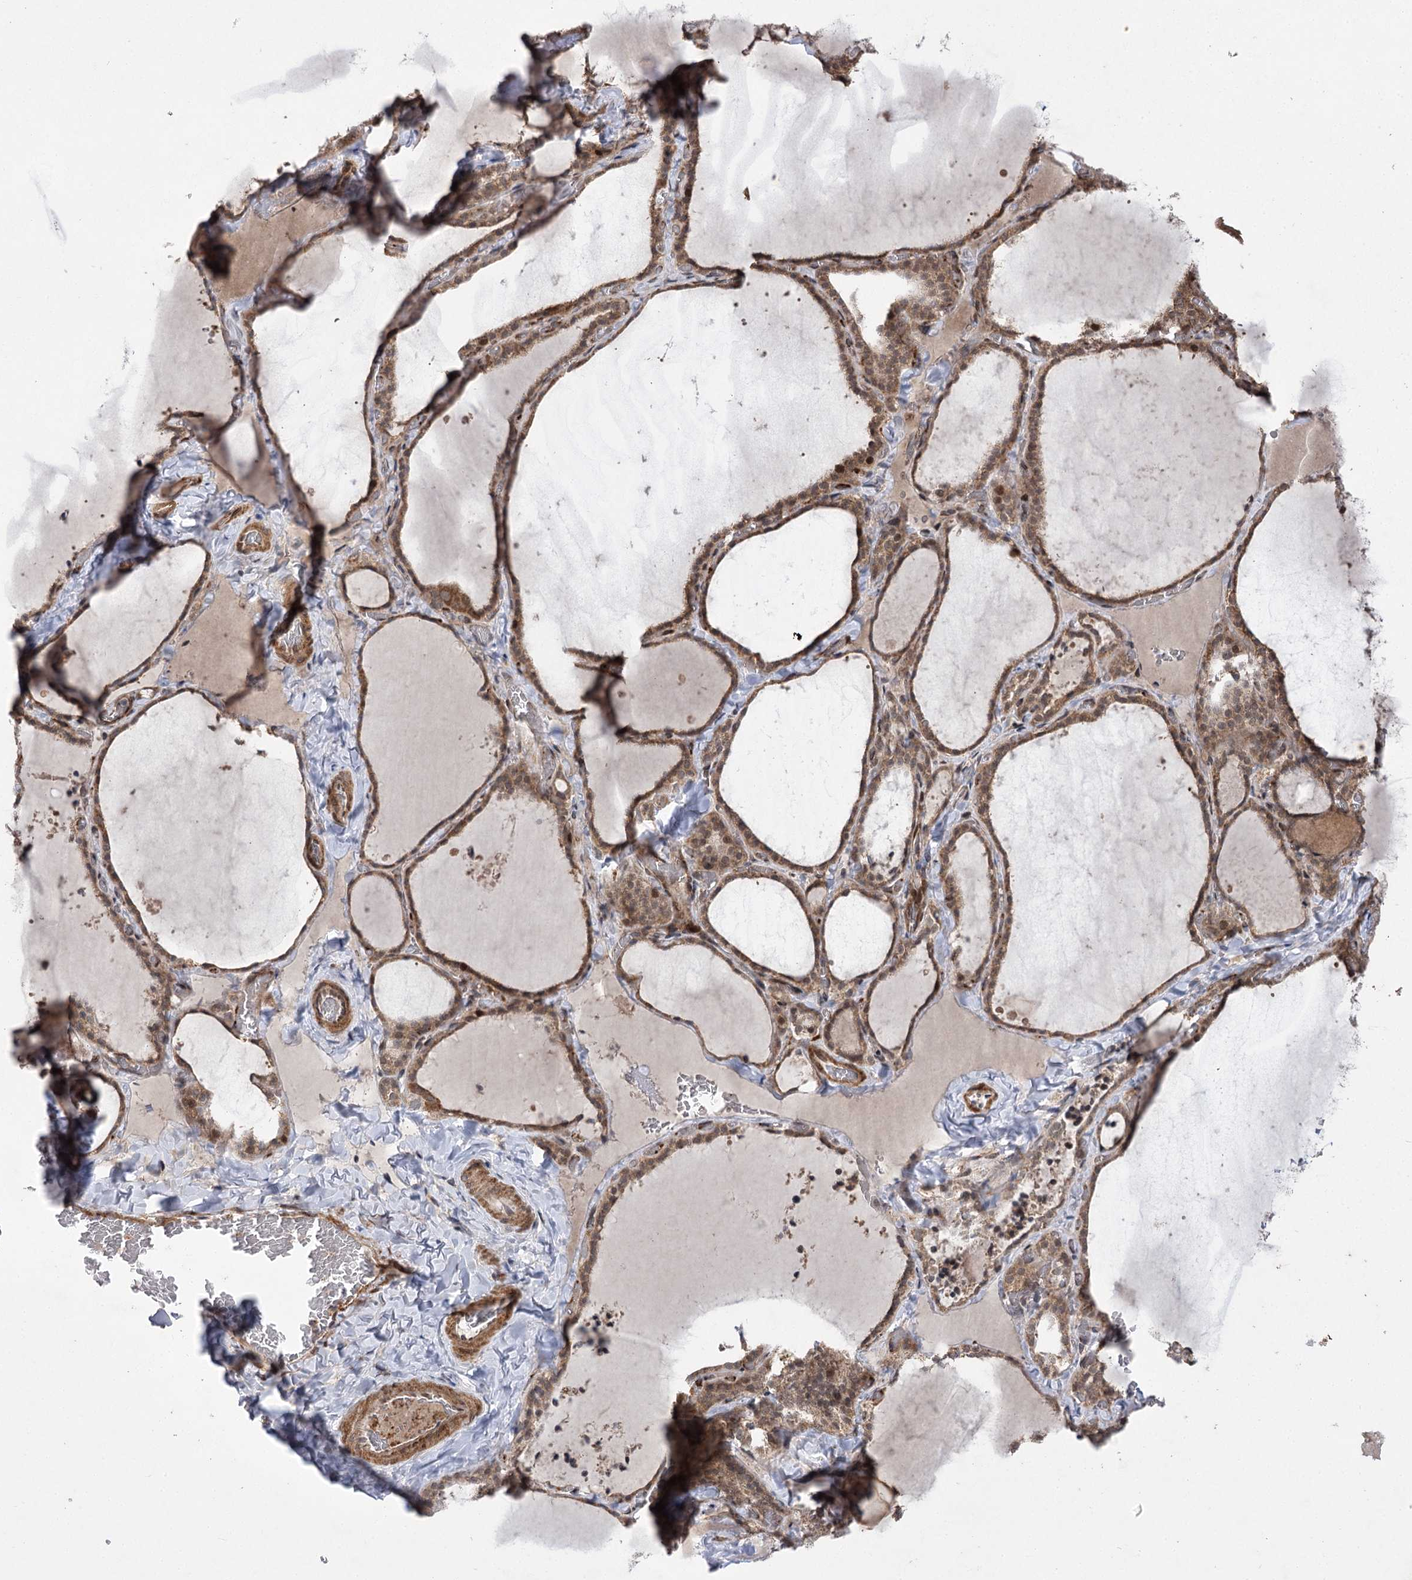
{"staining": {"intensity": "moderate", "quantity": ">75%", "location": "cytoplasmic/membranous,nuclear"}, "tissue": "thyroid gland", "cell_type": "Glandular cells", "image_type": "normal", "snomed": [{"axis": "morphology", "description": "Normal tissue, NOS"}, {"axis": "topography", "description": "Thyroid gland"}], "caption": "DAB immunohistochemical staining of normal human thyroid gland shows moderate cytoplasmic/membranous,nuclear protein expression in about >75% of glandular cells. The staining was performed using DAB (3,3'-diaminobenzidine) to visualize the protein expression in brown, while the nuclei were stained in blue with hematoxylin (Magnification: 20x).", "gene": "TENM2", "patient": {"sex": "female", "age": 22}}